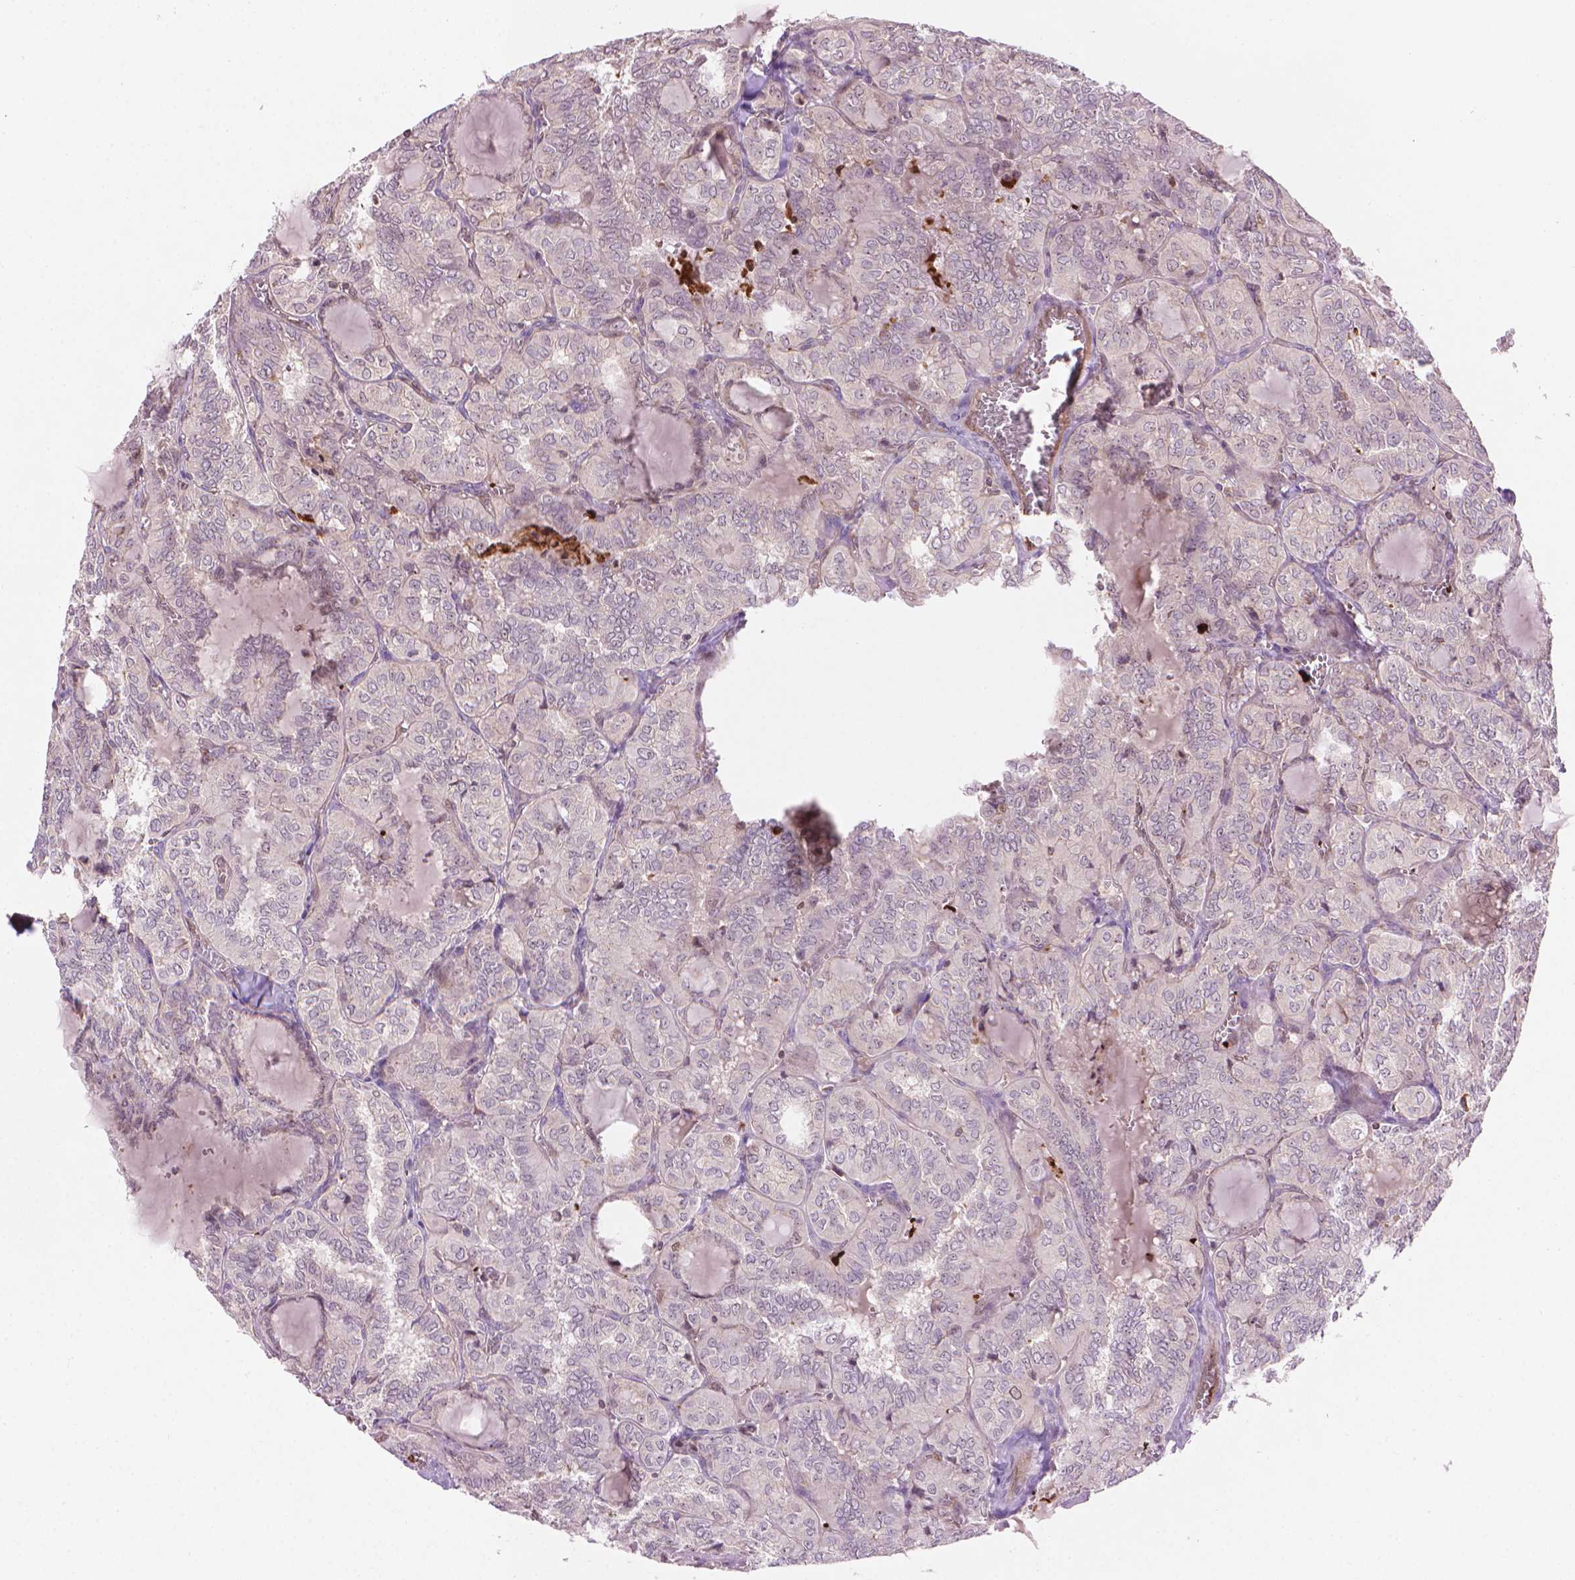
{"staining": {"intensity": "negative", "quantity": "none", "location": "none"}, "tissue": "thyroid cancer", "cell_type": "Tumor cells", "image_type": "cancer", "snomed": [{"axis": "morphology", "description": "Papillary adenocarcinoma, NOS"}, {"axis": "topography", "description": "Thyroid gland"}], "caption": "Immunohistochemistry histopathology image of human thyroid cancer stained for a protein (brown), which exhibits no expression in tumor cells.", "gene": "SMC2", "patient": {"sex": "female", "age": 41}}